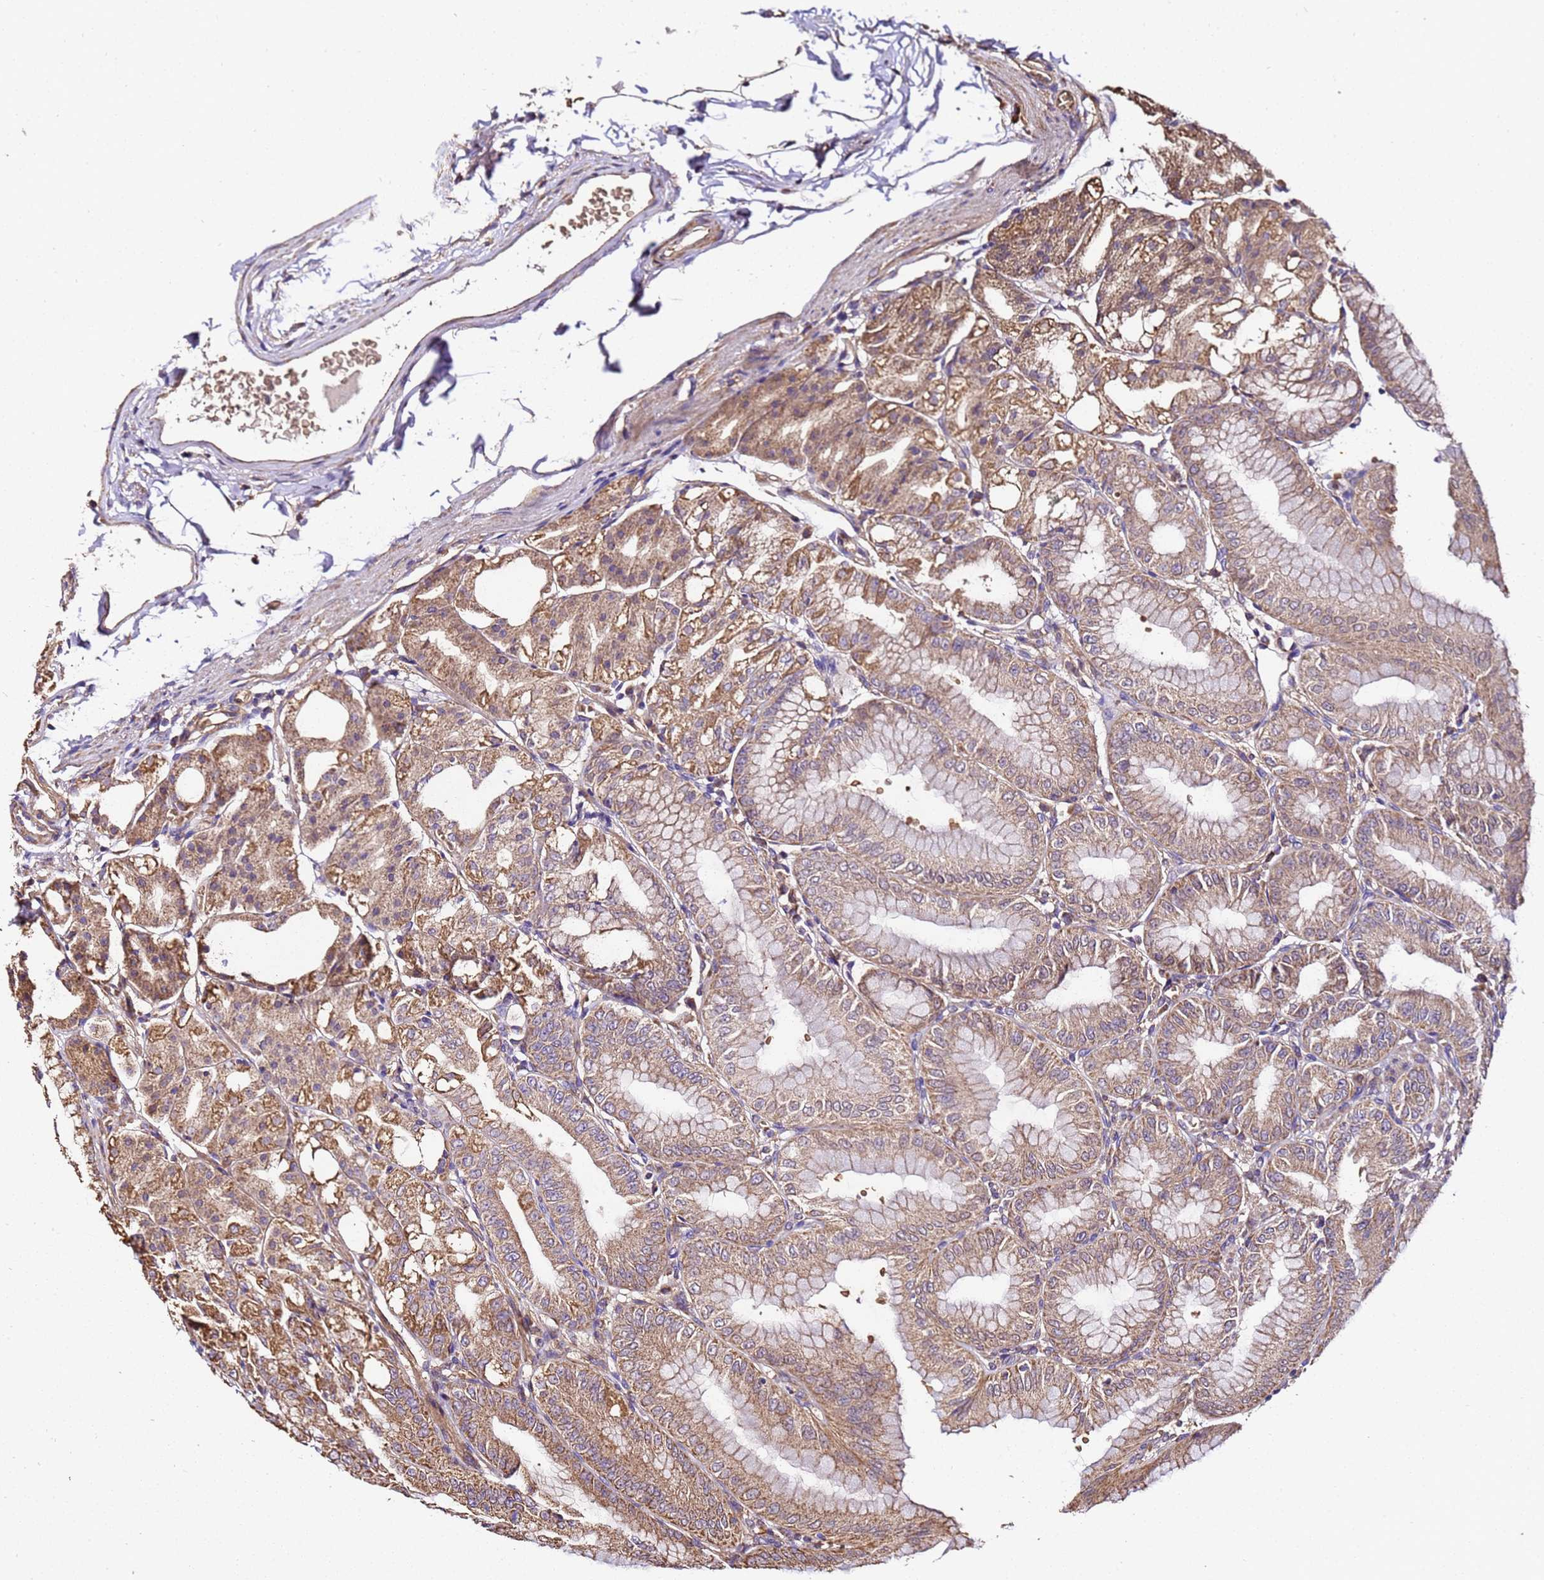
{"staining": {"intensity": "moderate", "quantity": ">75%", "location": "cytoplasmic/membranous"}, "tissue": "stomach", "cell_type": "Glandular cells", "image_type": "normal", "snomed": [{"axis": "morphology", "description": "Normal tissue, NOS"}, {"axis": "topography", "description": "Stomach, lower"}], "caption": "Moderate cytoplasmic/membranous positivity is identified in about >75% of glandular cells in normal stomach. The staining was performed using DAB (3,3'-diaminobenzidine) to visualize the protein expression in brown, while the nuclei were stained in blue with hematoxylin (Magnification: 20x).", "gene": "LRRIQ1", "patient": {"sex": "male", "age": 71}}